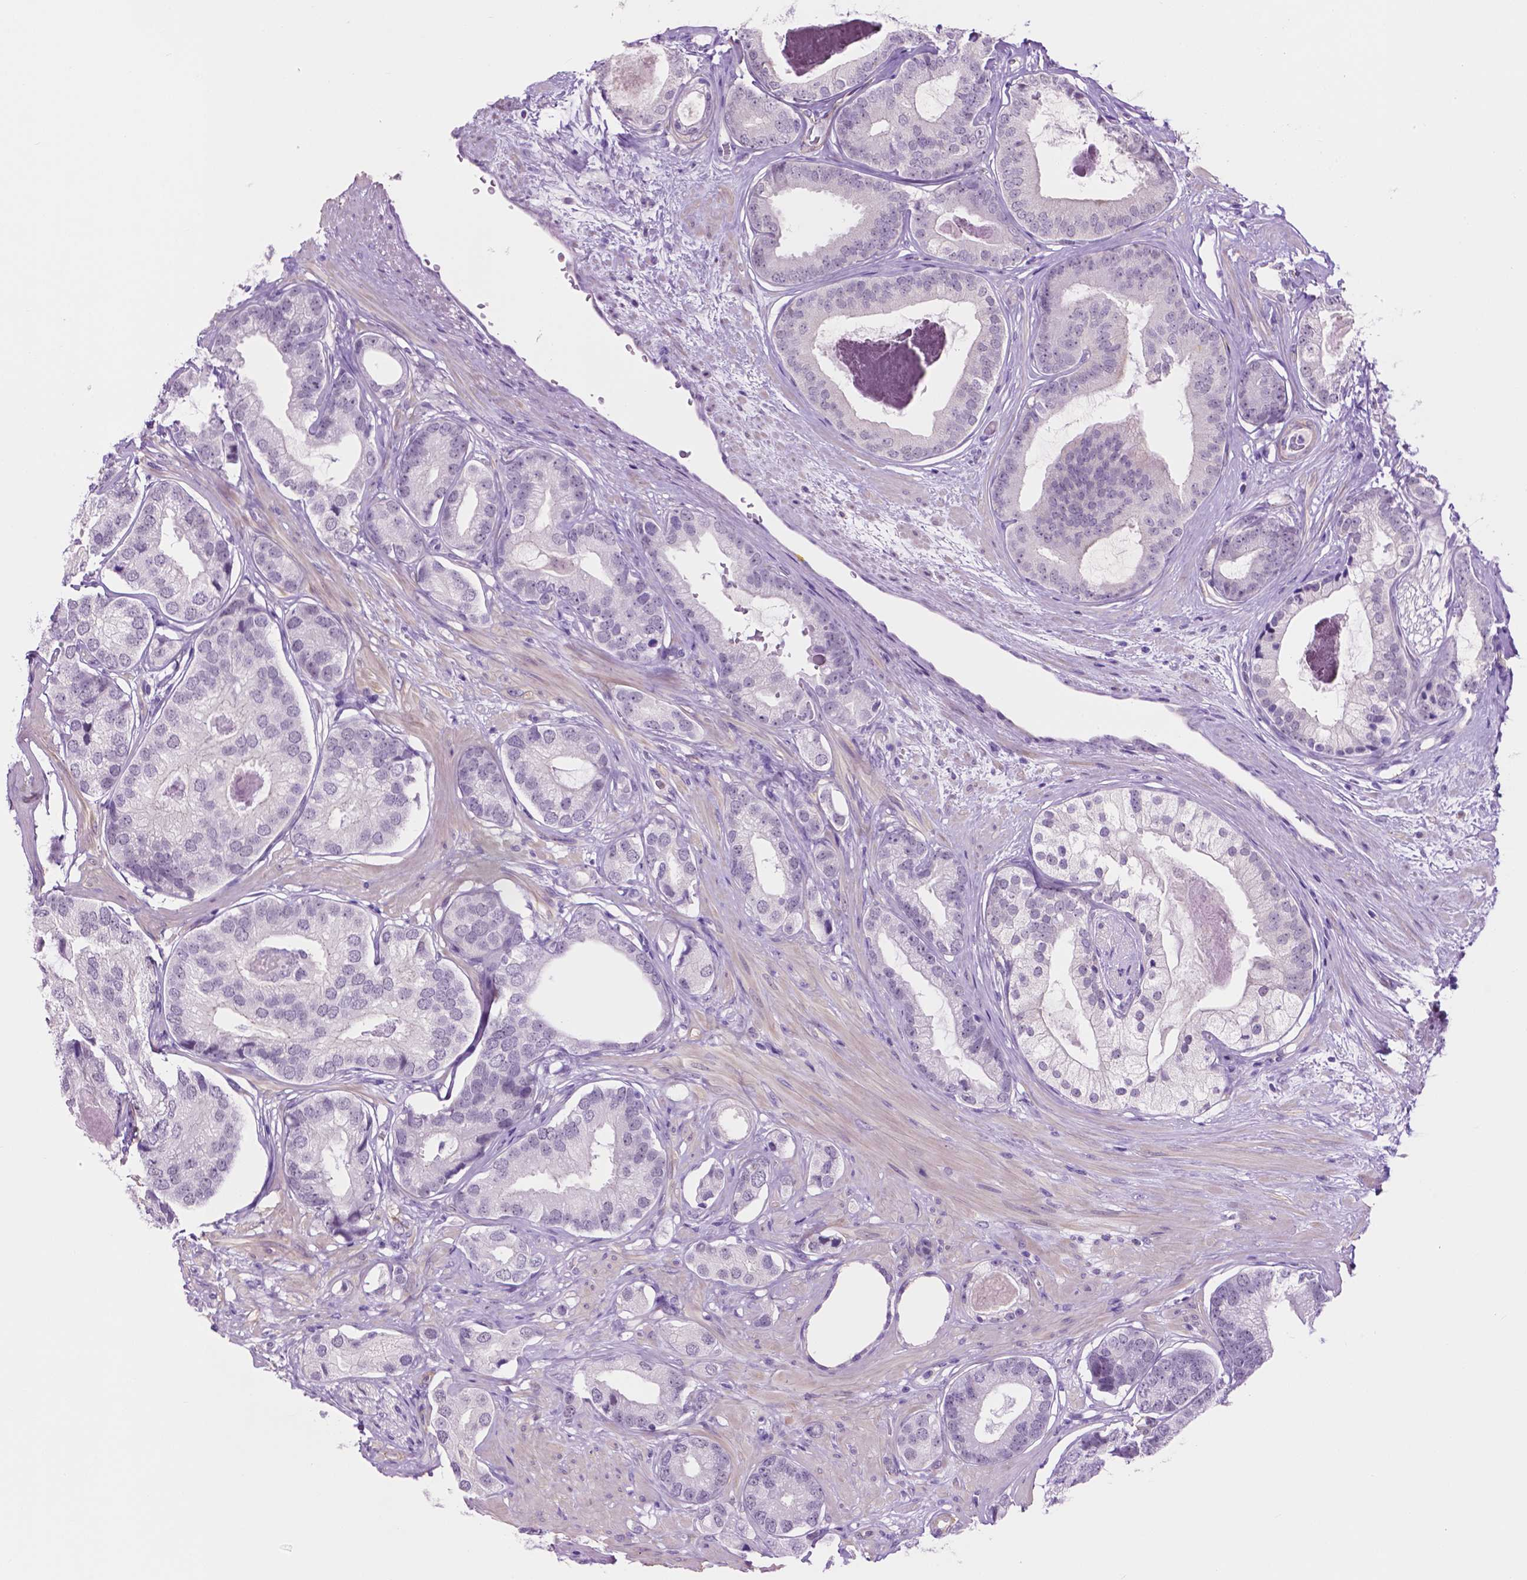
{"staining": {"intensity": "negative", "quantity": "none", "location": "none"}, "tissue": "prostate cancer", "cell_type": "Tumor cells", "image_type": "cancer", "snomed": [{"axis": "morphology", "description": "Adenocarcinoma, Low grade"}, {"axis": "topography", "description": "Prostate"}], "caption": "Prostate cancer stained for a protein using immunohistochemistry (IHC) exhibits no staining tumor cells.", "gene": "ACY3", "patient": {"sex": "male", "age": 61}}